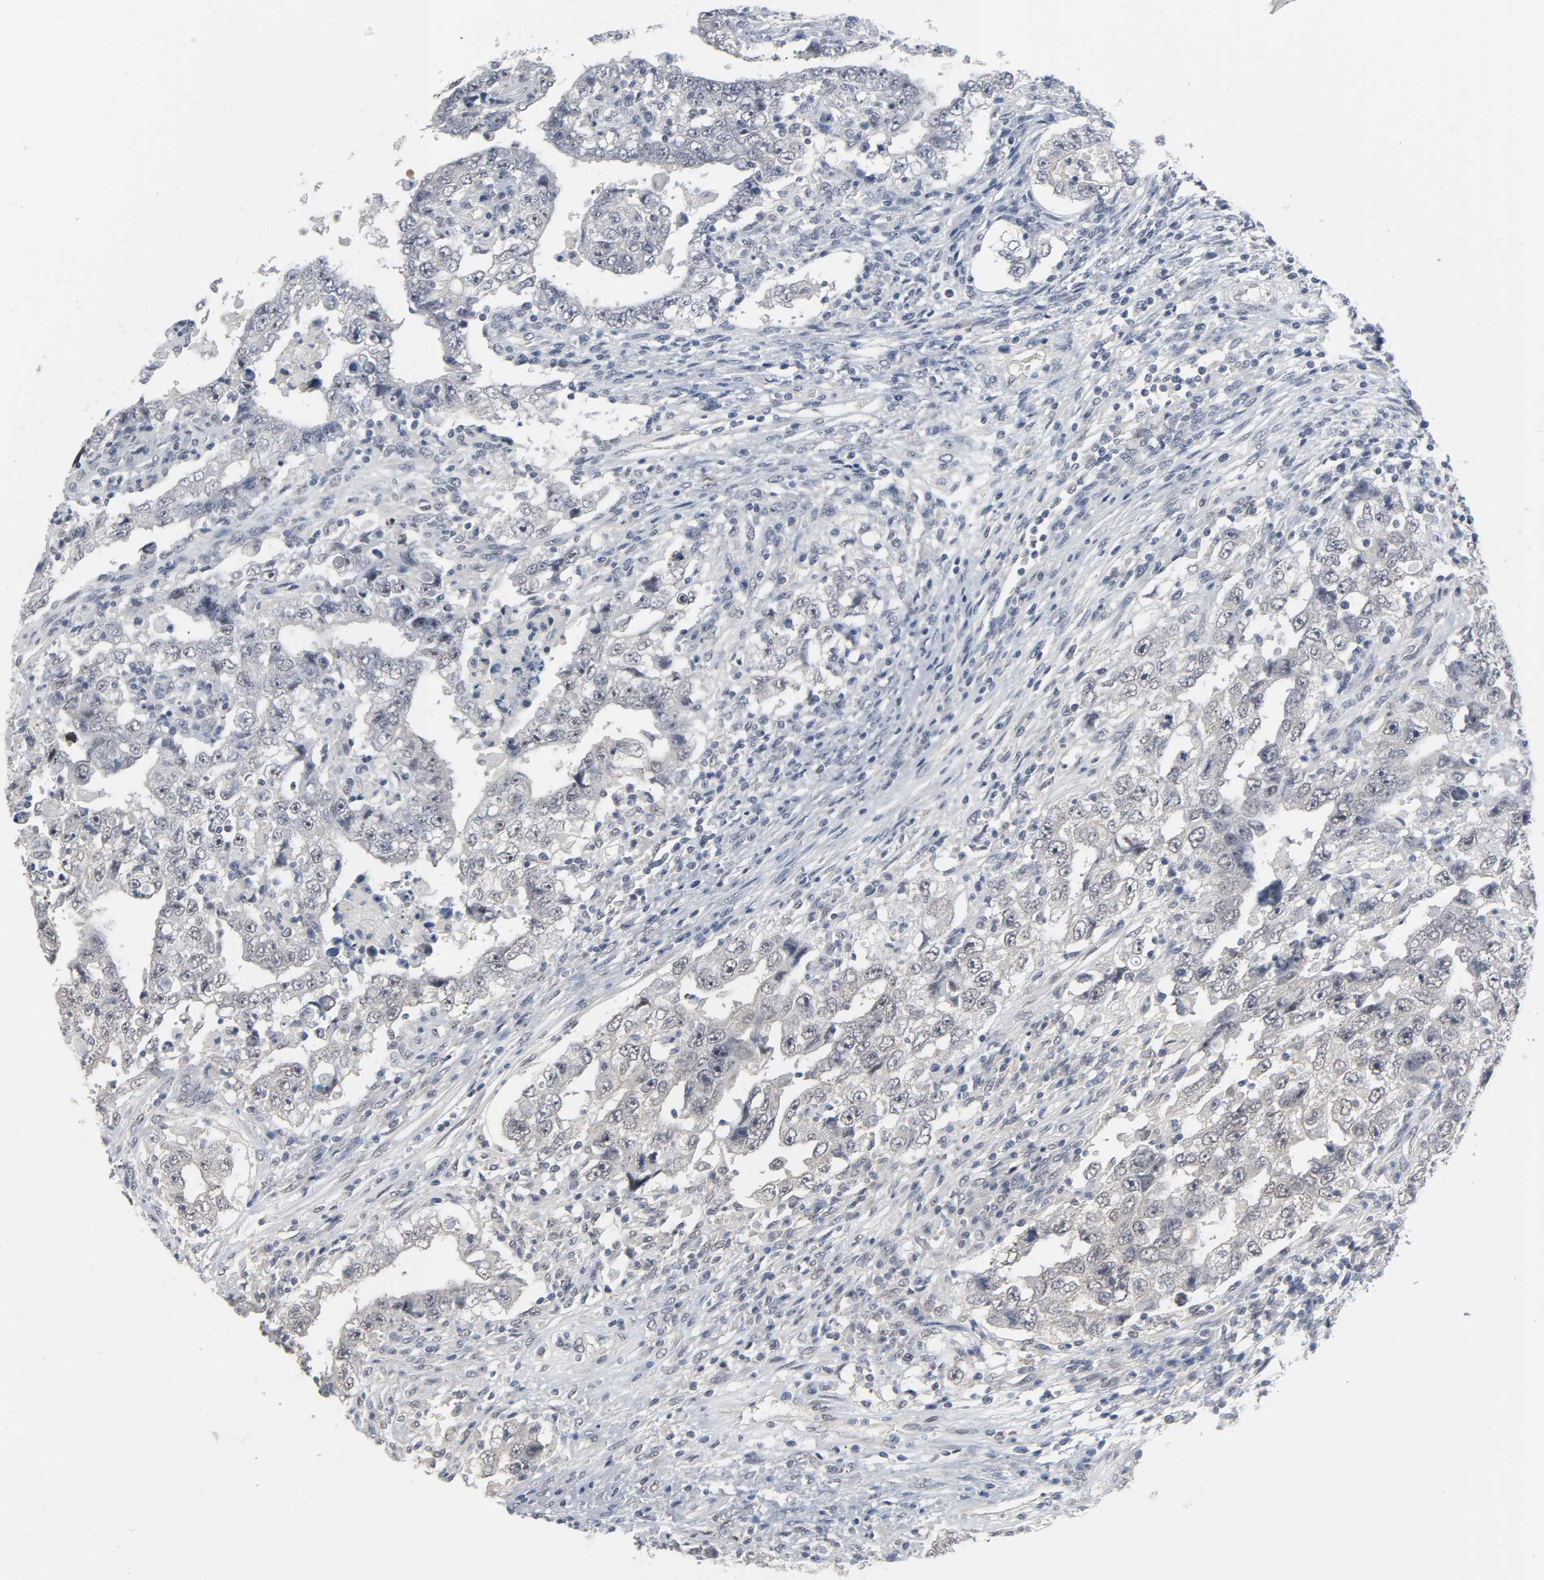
{"staining": {"intensity": "negative", "quantity": "none", "location": "none"}, "tissue": "testis cancer", "cell_type": "Tumor cells", "image_type": "cancer", "snomed": [{"axis": "morphology", "description": "Carcinoma, Embryonal, NOS"}, {"axis": "topography", "description": "Testis"}], "caption": "High magnification brightfield microscopy of testis embryonal carcinoma stained with DAB (3,3'-diaminobenzidine) (brown) and counterstained with hematoxylin (blue): tumor cells show no significant positivity.", "gene": "ACSS2", "patient": {"sex": "male", "age": 26}}